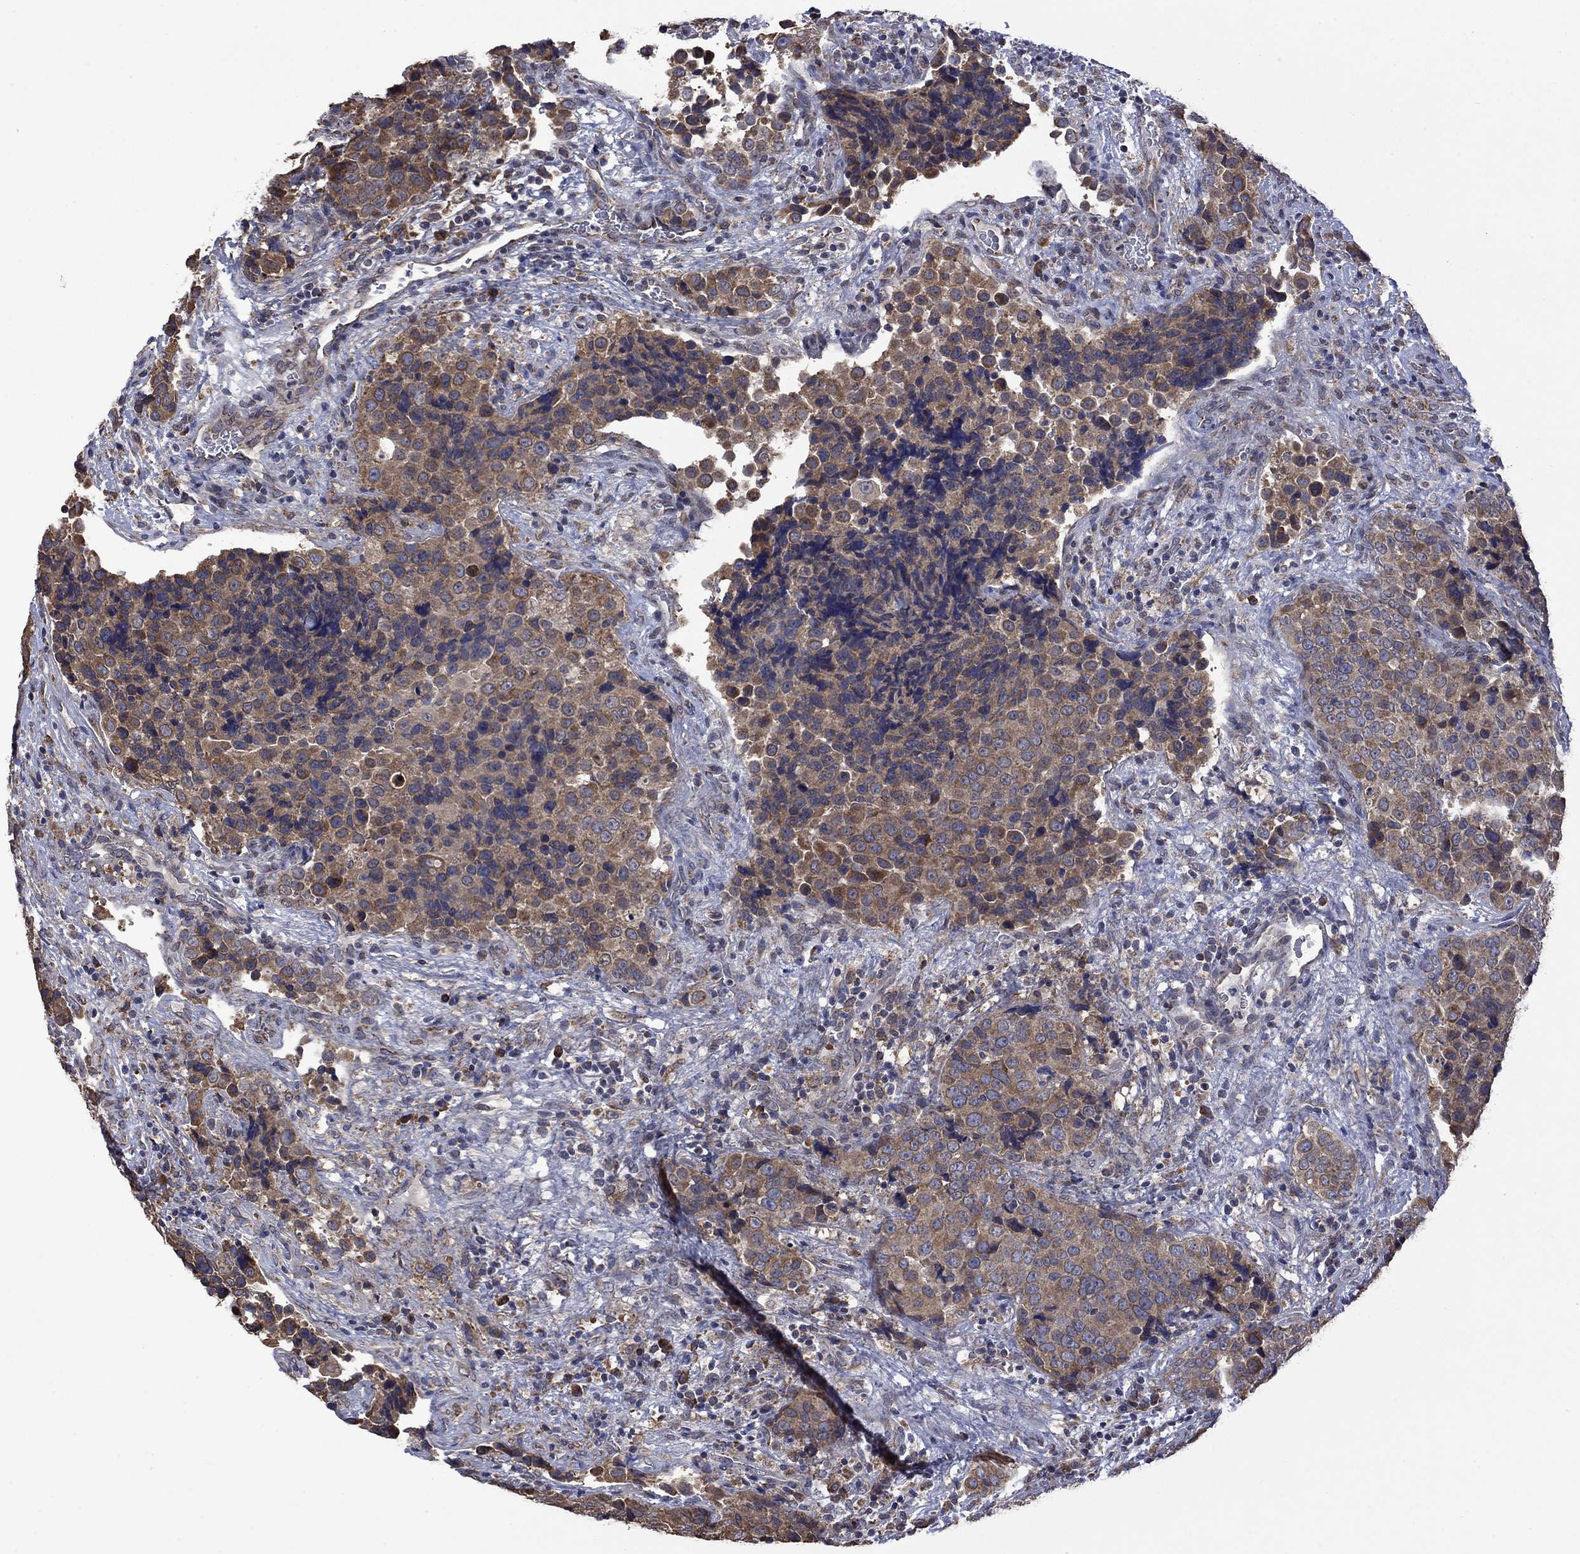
{"staining": {"intensity": "moderate", "quantity": ">75%", "location": "cytoplasmic/membranous"}, "tissue": "urothelial cancer", "cell_type": "Tumor cells", "image_type": "cancer", "snomed": [{"axis": "morphology", "description": "Urothelial carcinoma, NOS"}, {"axis": "topography", "description": "Urinary bladder"}], "caption": "IHC image of neoplastic tissue: urothelial cancer stained using IHC demonstrates medium levels of moderate protein expression localized specifically in the cytoplasmic/membranous of tumor cells, appearing as a cytoplasmic/membranous brown color.", "gene": "FURIN", "patient": {"sex": "male", "age": 52}}